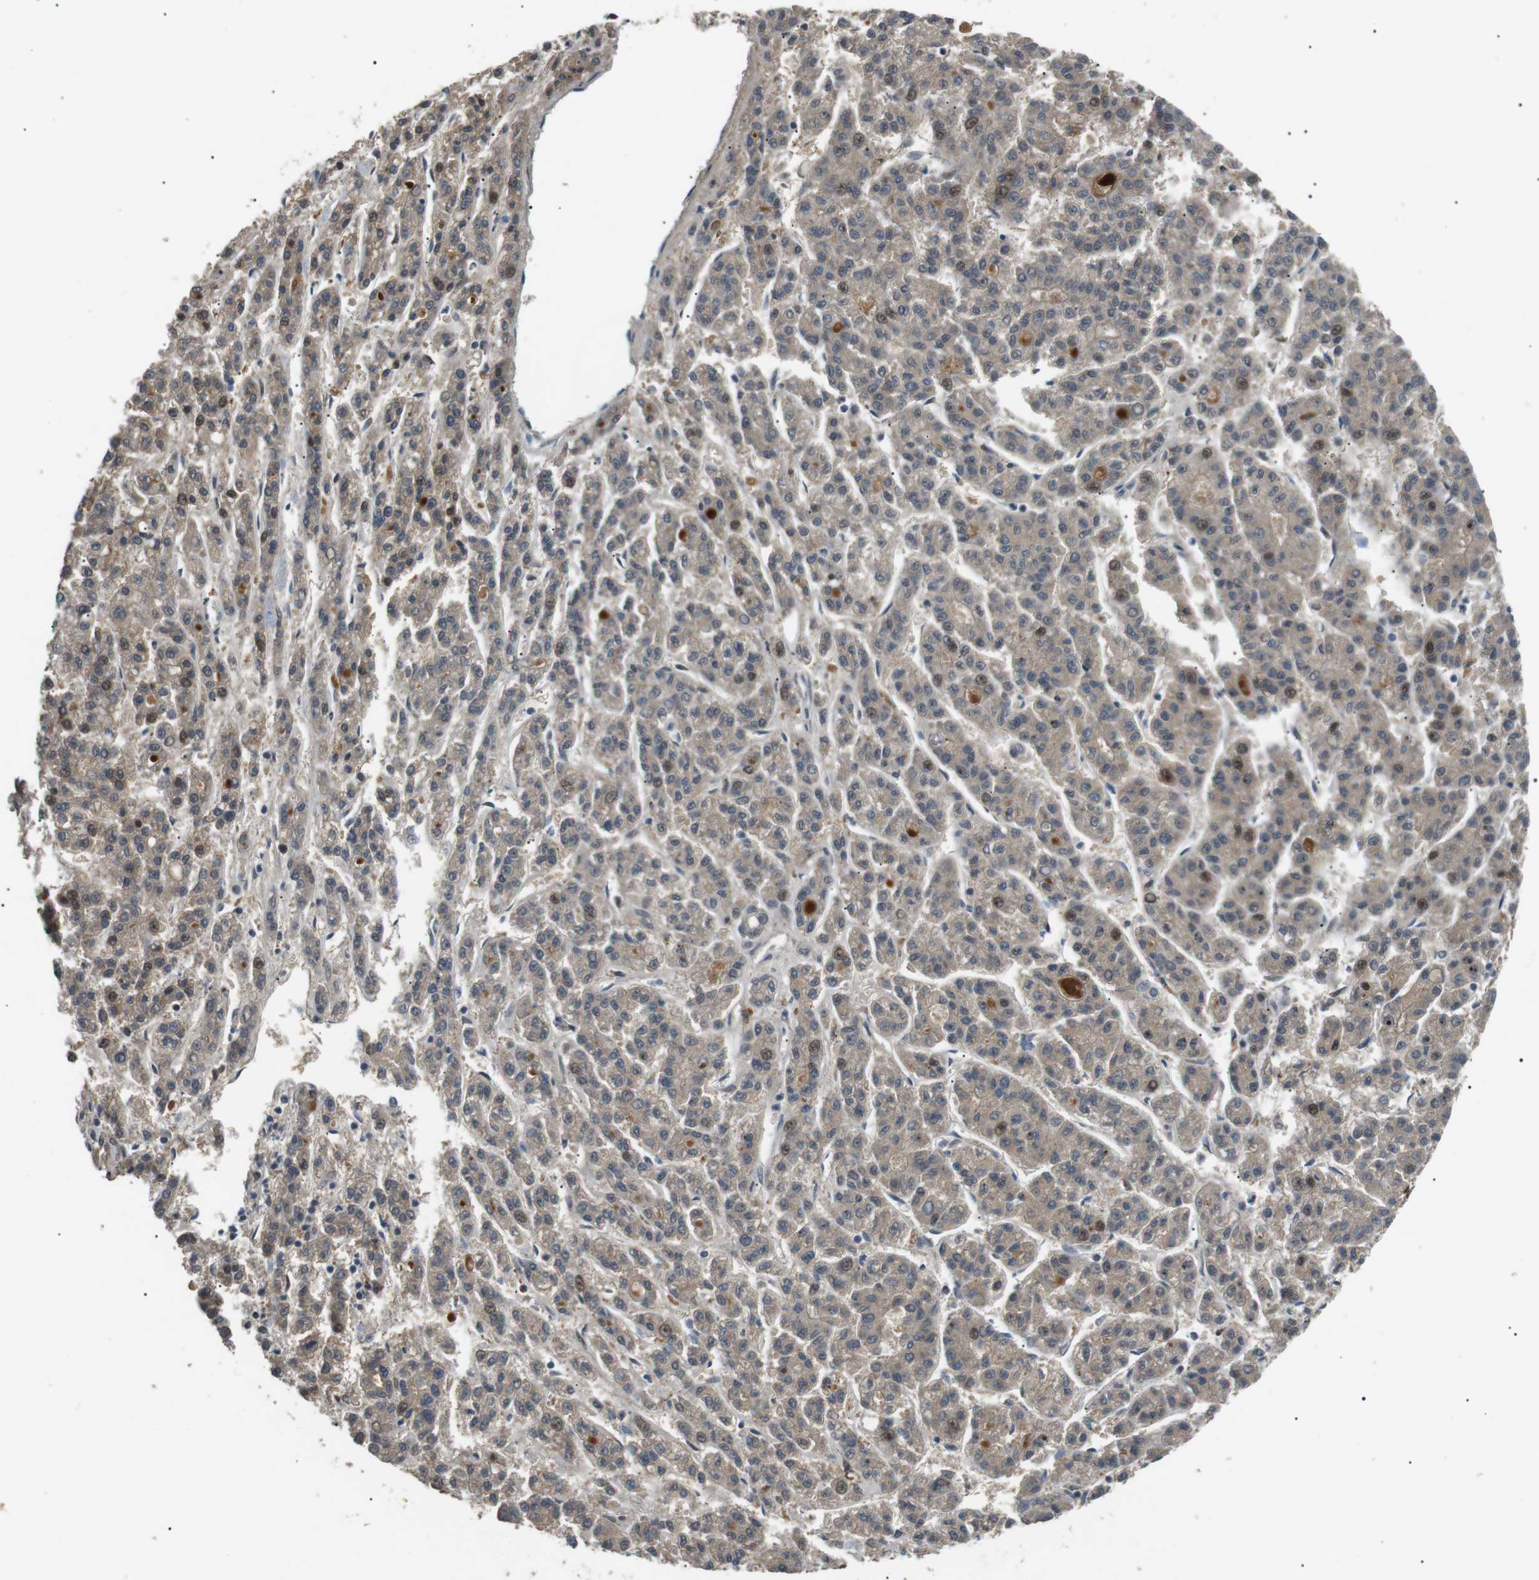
{"staining": {"intensity": "negative", "quantity": "none", "location": "none"}, "tissue": "liver cancer", "cell_type": "Tumor cells", "image_type": "cancer", "snomed": [{"axis": "morphology", "description": "Carcinoma, Hepatocellular, NOS"}, {"axis": "topography", "description": "Liver"}], "caption": "Immunohistochemistry micrograph of neoplastic tissue: liver cancer (hepatocellular carcinoma) stained with DAB (3,3'-diaminobenzidine) shows no significant protein positivity in tumor cells.", "gene": "HSPA13", "patient": {"sex": "male", "age": 70}}